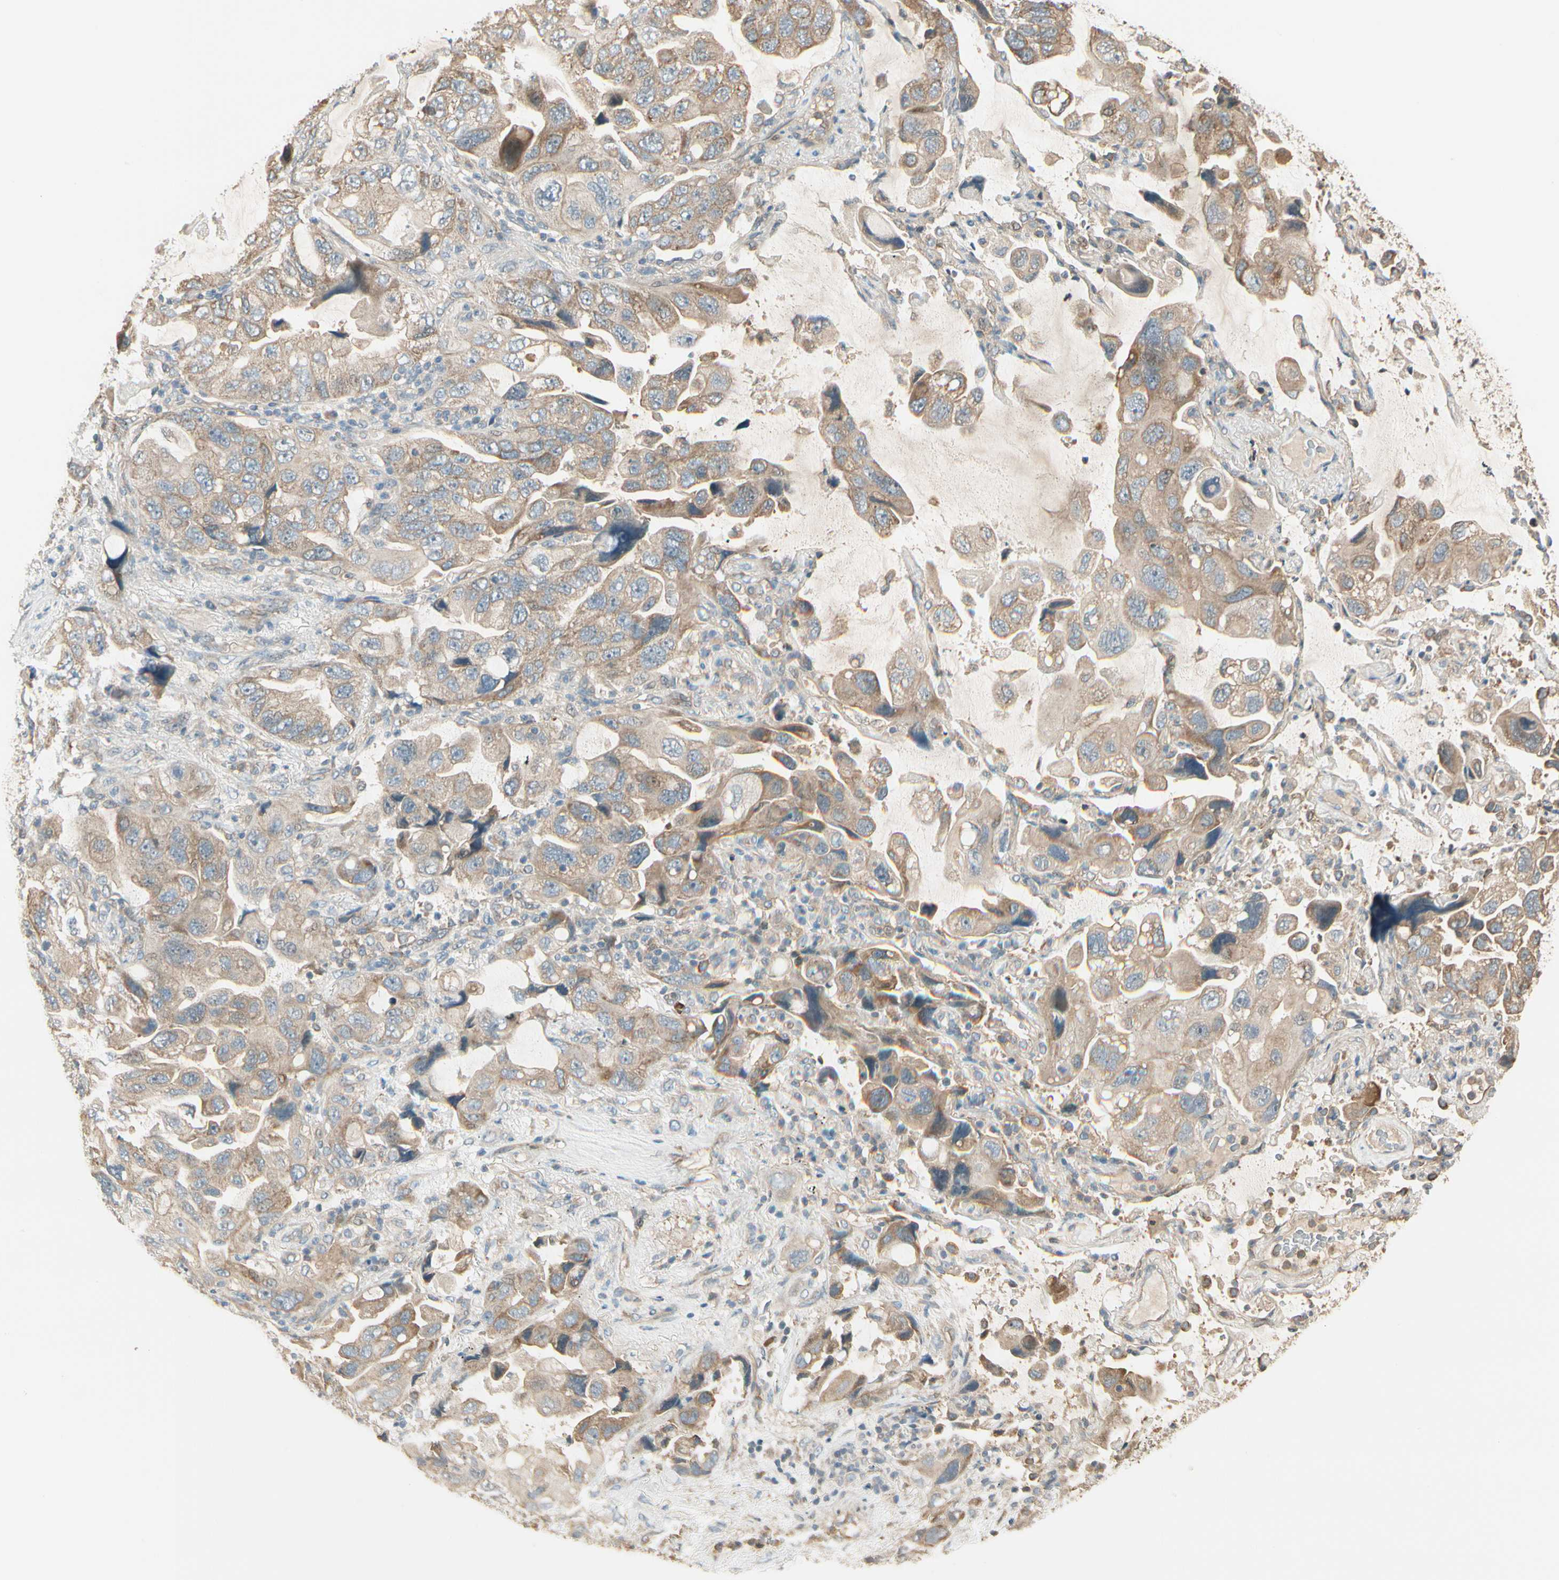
{"staining": {"intensity": "moderate", "quantity": ">75%", "location": "cytoplasmic/membranous"}, "tissue": "lung cancer", "cell_type": "Tumor cells", "image_type": "cancer", "snomed": [{"axis": "morphology", "description": "Squamous cell carcinoma, NOS"}, {"axis": "topography", "description": "Lung"}], "caption": "Protein expression analysis of human lung squamous cell carcinoma reveals moderate cytoplasmic/membranous staining in about >75% of tumor cells.", "gene": "TNFRSF21", "patient": {"sex": "female", "age": 73}}